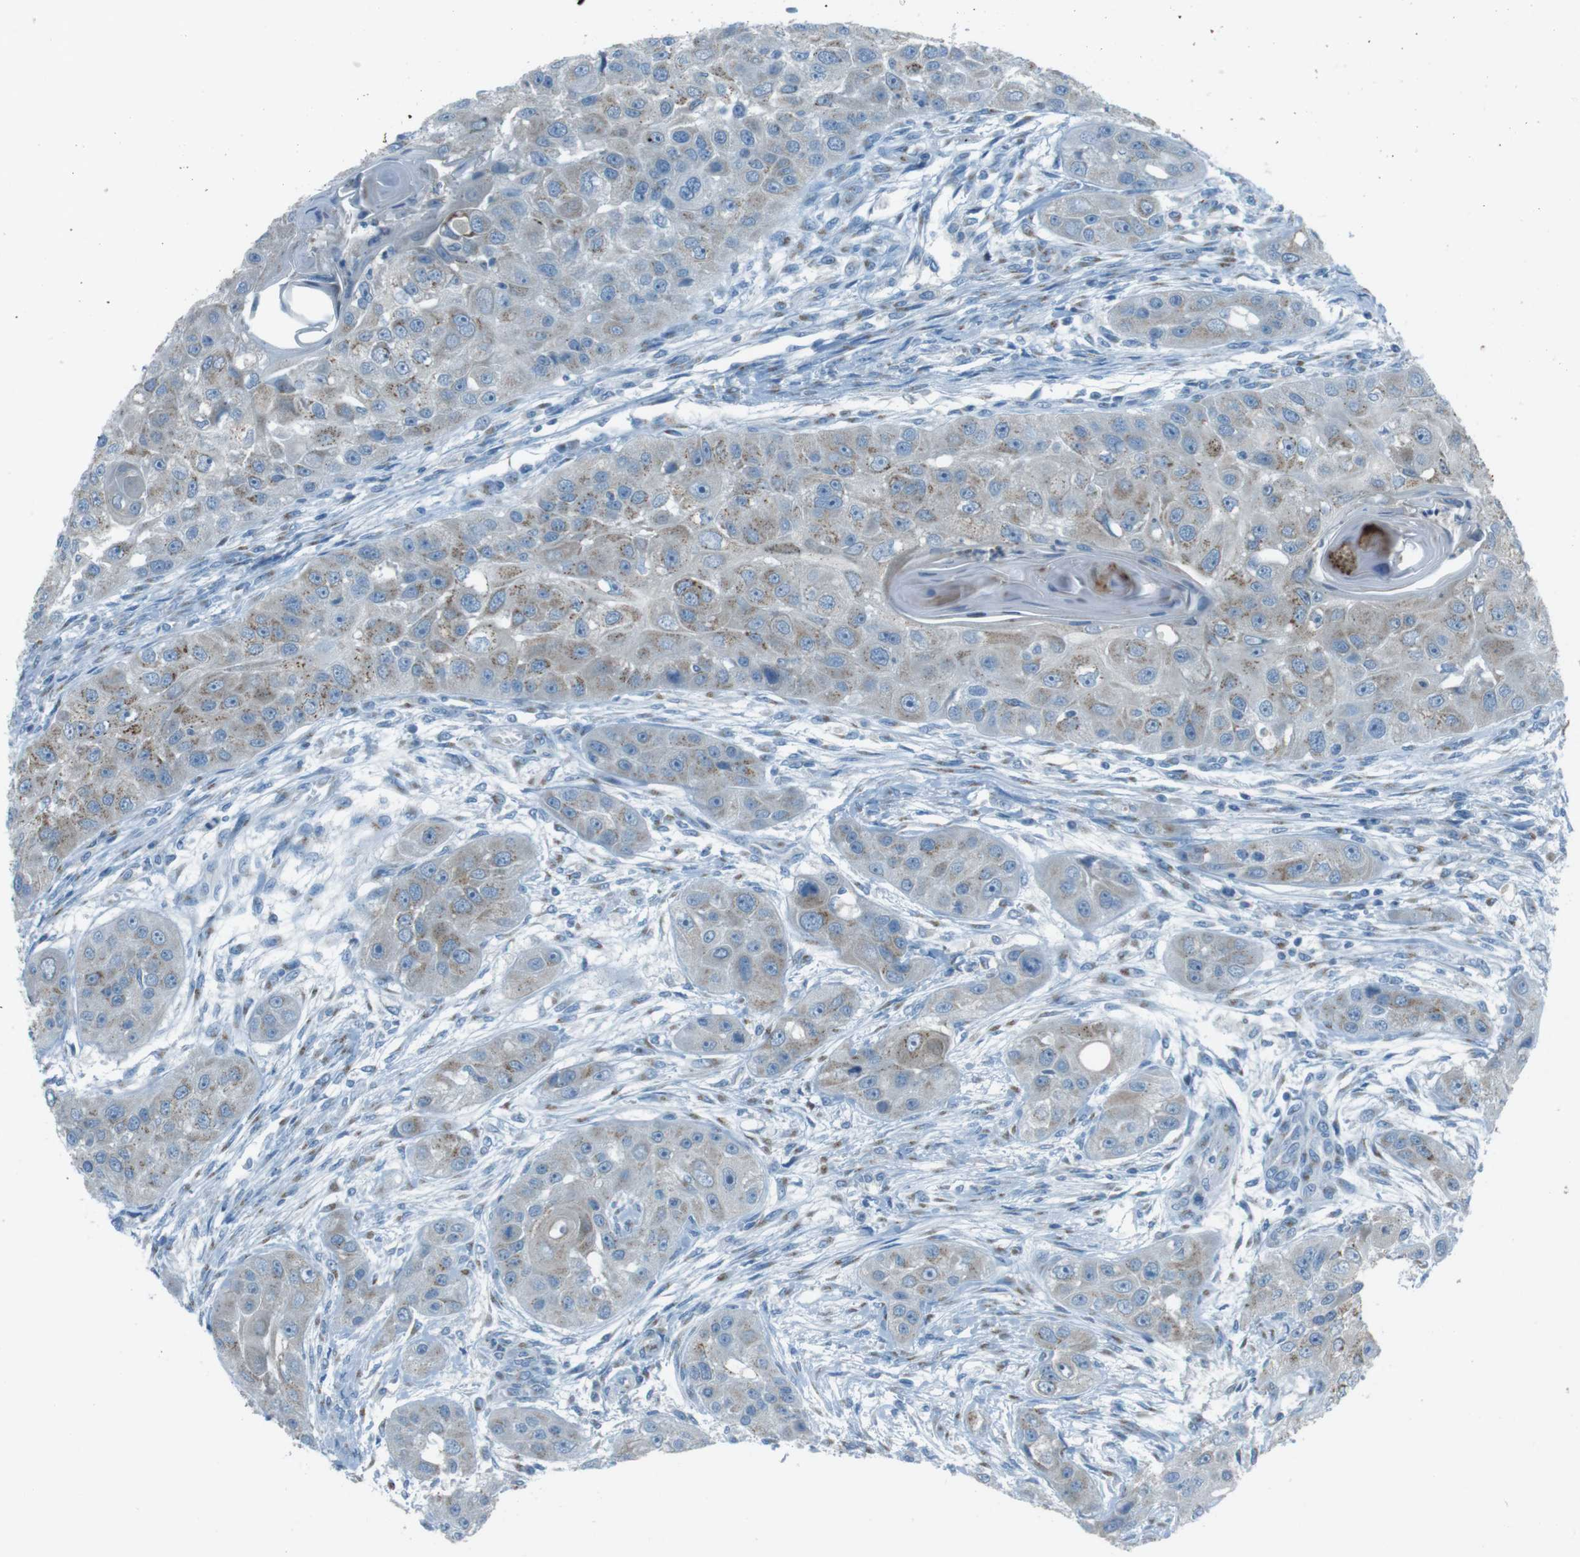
{"staining": {"intensity": "weak", "quantity": "25%-75%", "location": "cytoplasmic/membranous"}, "tissue": "head and neck cancer", "cell_type": "Tumor cells", "image_type": "cancer", "snomed": [{"axis": "morphology", "description": "Normal tissue, NOS"}, {"axis": "morphology", "description": "Squamous cell carcinoma, NOS"}, {"axis": "topography", "description": "Skeletal muscle"}, {"axis": "topography", "description": "Head-Neck"}], "caption": "This photomicrograph demonstrates immunohistochemistry staining of head and neck cancer, with low weak cytoplasmic/membranous staining in about 25%-75% of tumor cells.", "gene": "TXNDC15", "patient": {"sex": "male", "age": 51}}